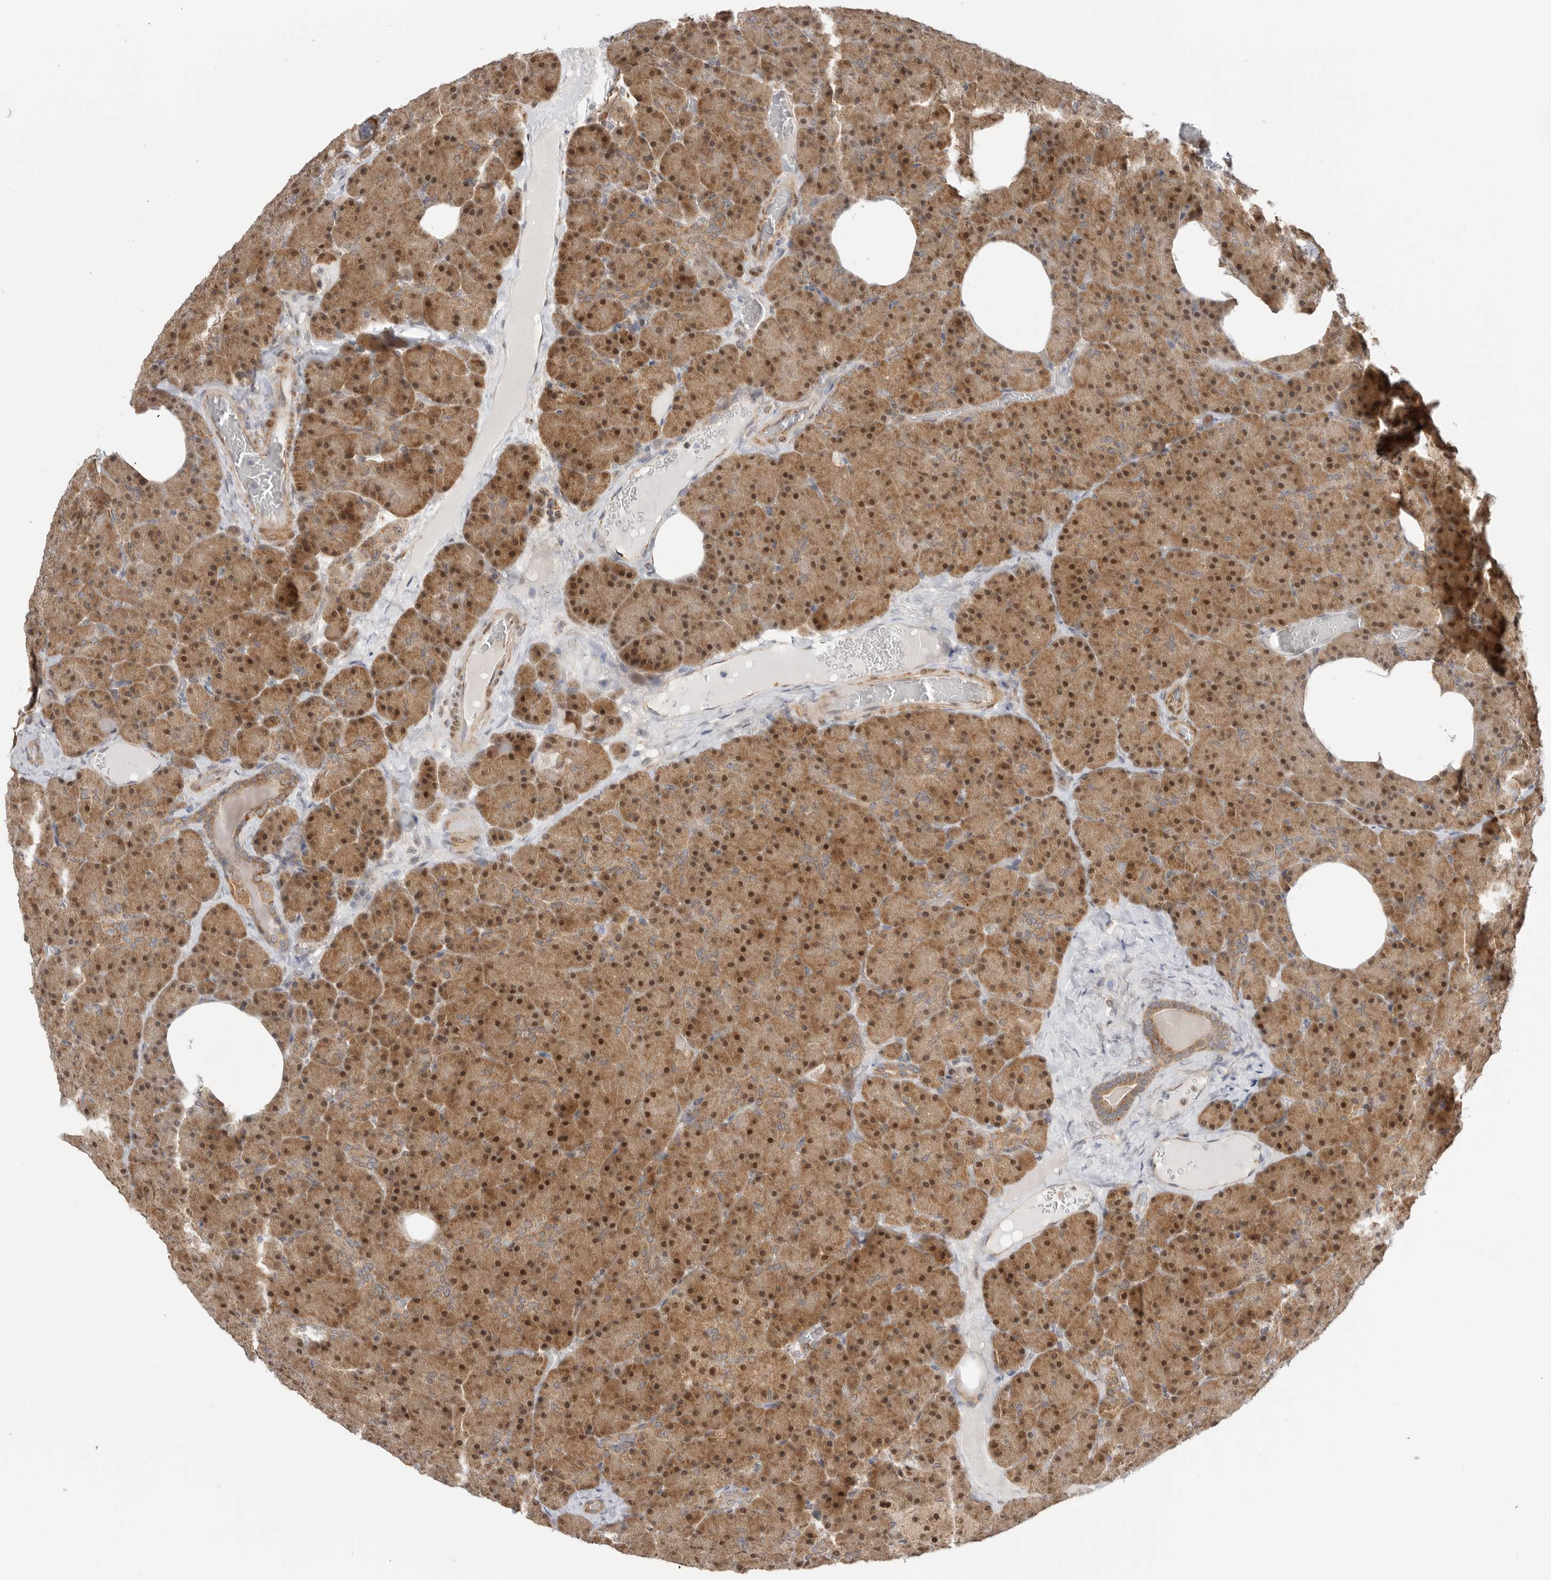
{"staining": {"intensity": "strong", "quantity": ">75%", "location": "cytoplasmic/membranous,nuclear"}, "tissue": "pancreas", "cell_type": "Exocrine glandular cells", "image_type": "normal", "snomed": [{"axis": "morphology", "description": "Normal tissue, NOS"}, {"axis": "morphology", "description": "Carcinoid, malignant, NOS"}, {"axis": "topography", "description": "Pancreas"}], "caption": "A photomicrograph of human pancreas stained for a protein displays strong cytoplasmic/membranous,nuclear brown staining in exocrine glandular cells. The protein is stained brown, and the nuclei are stained in blue (DAB (3,3'-diaminobenzidine) IHC with brightfield microscopy, high magnification).", "gene": "DCAF8", "patient": {"sex": "female", "age": 35}}